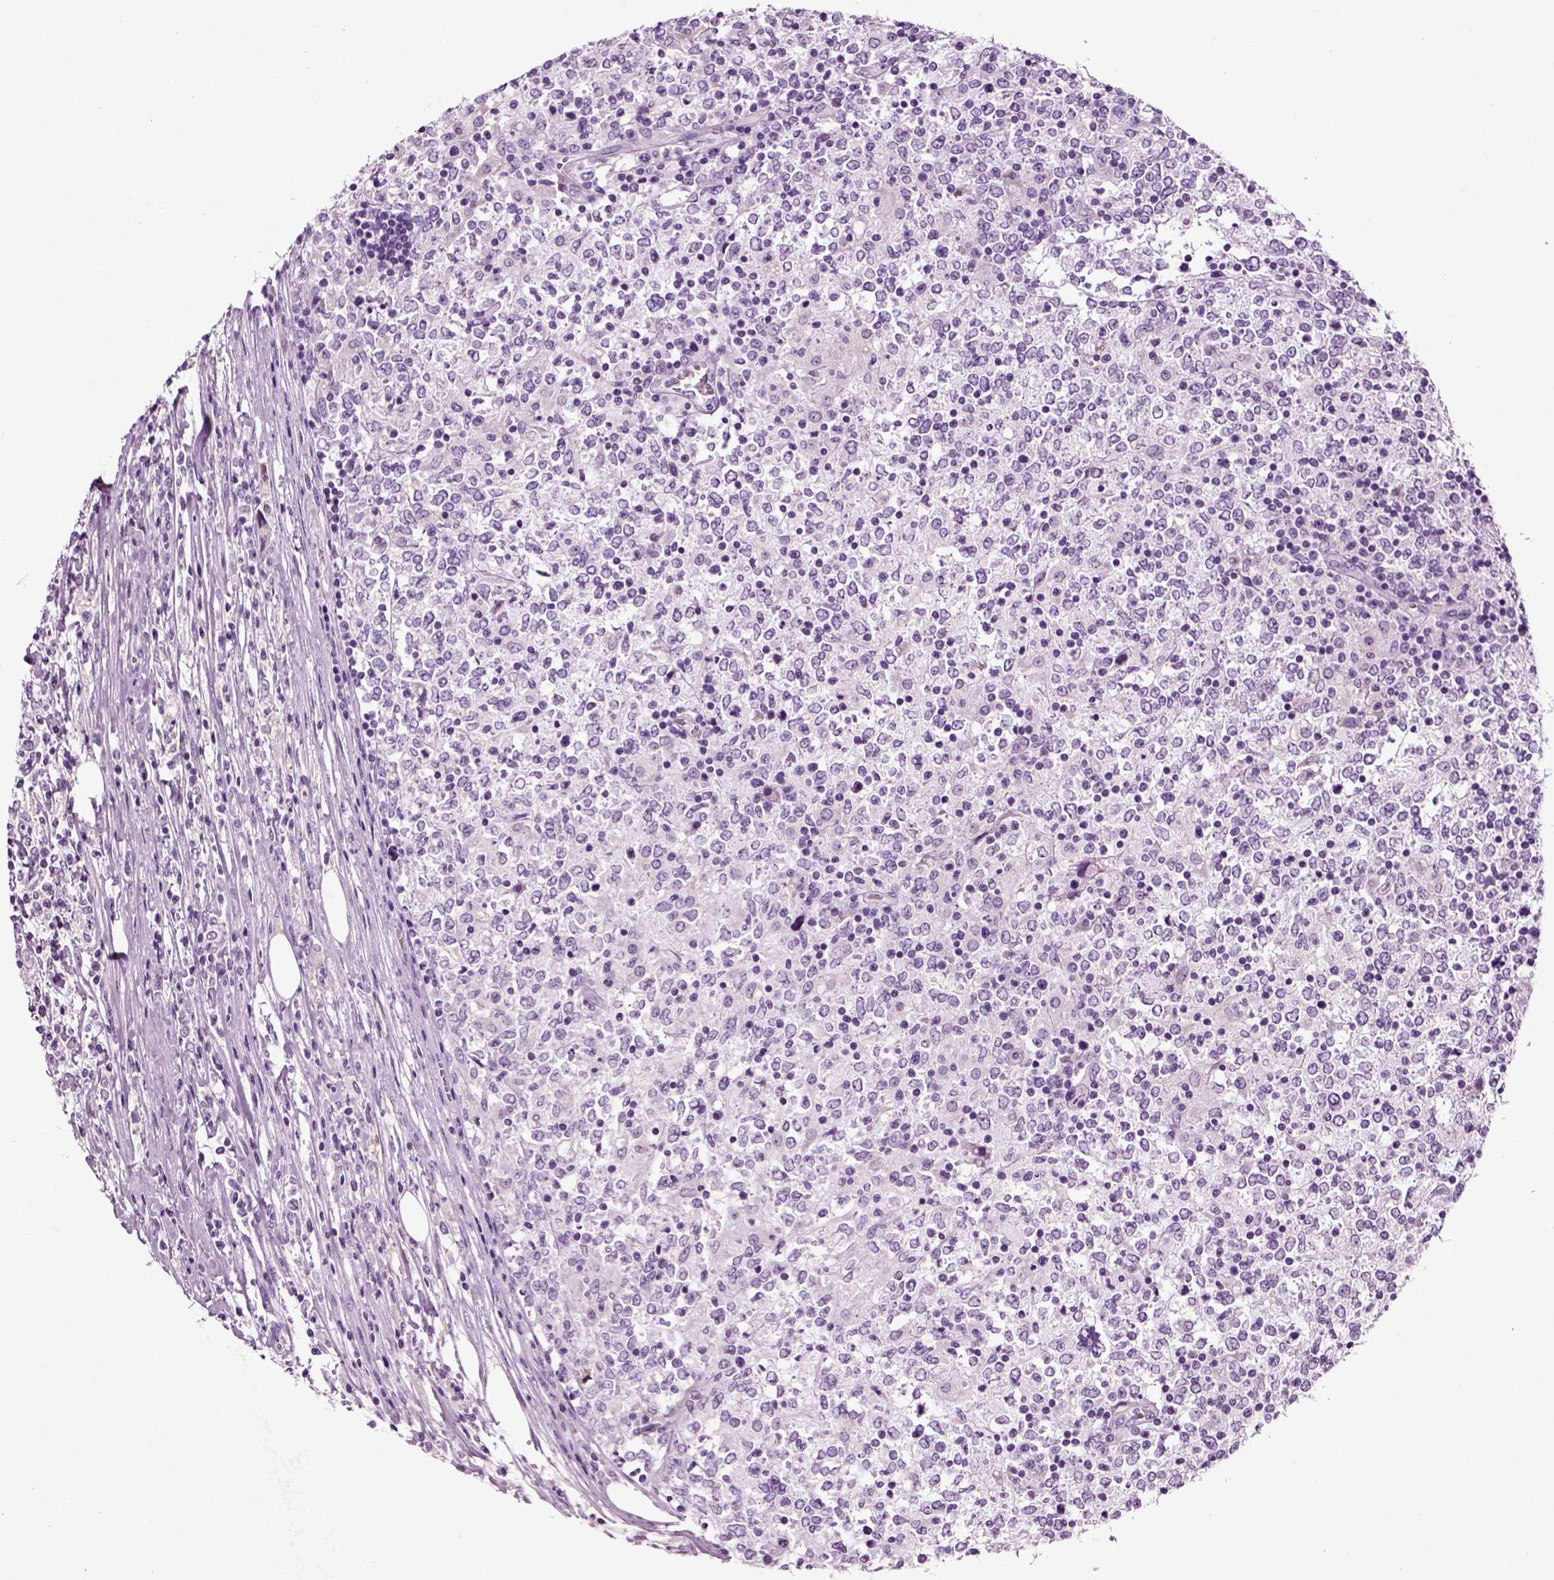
{"staining": {"intensity": "negative", "quantity": "none", "location": "none"}, "tissue": "lymphoma", "cell_type": "Tumor cells", "image_type": "cancer", "snomed": [{"axis": "morphology", "description": "Malignant lymphoma, non-Hodgkin's type, High grade"}, {"axis": "topography", "description": "Lymph node"}], "caption": "Protein analysis of lymphoma shows no significant staining in tumor cells.", "gene": "DNAH10", "patient": {"sex": "female", "age": 84}}